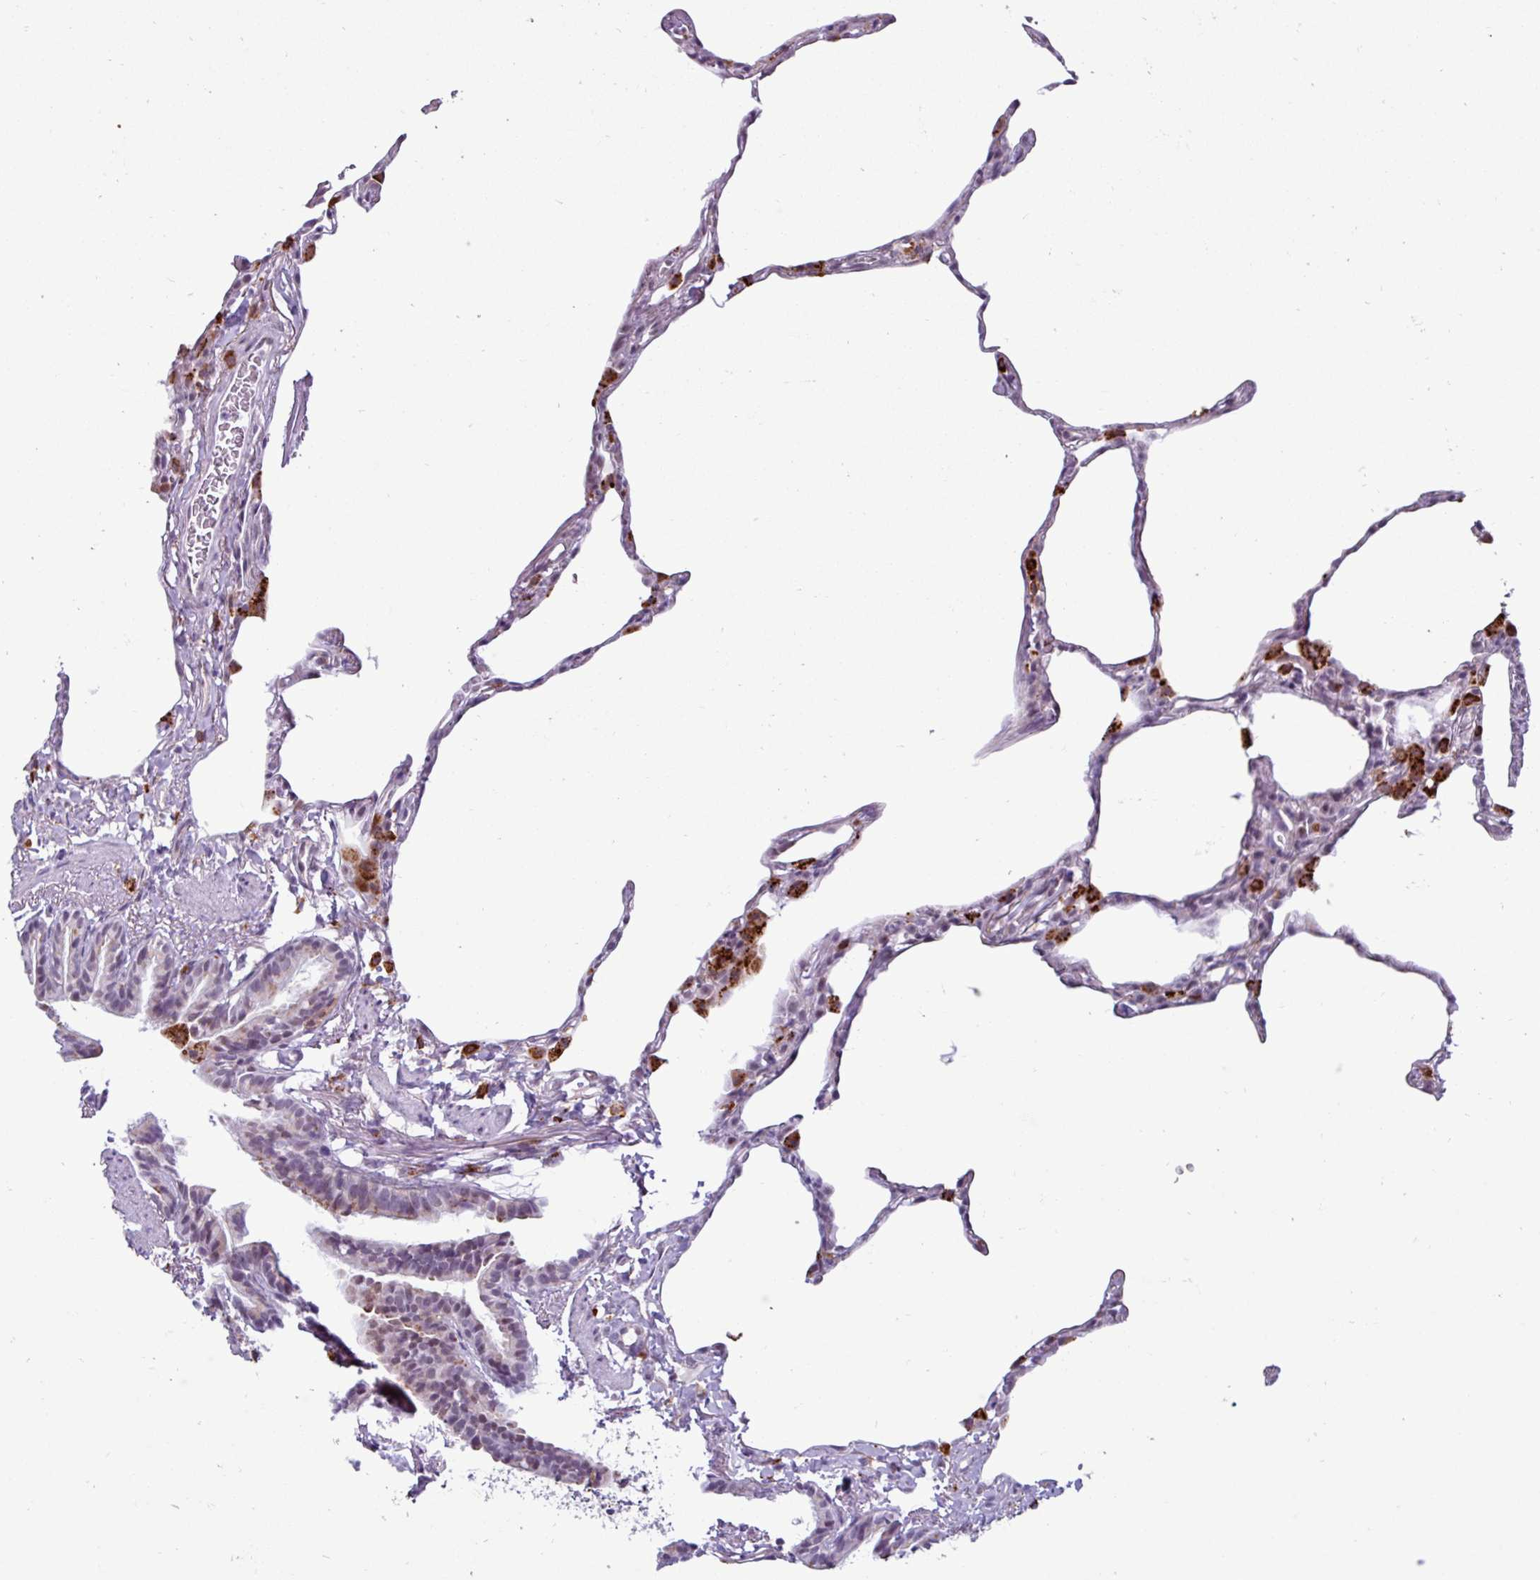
{"staining": {"intensity": "negative", "quantity": "none", "location": "none"}, "tissue": "lung", "cell_type": "Alveolar cells", "image_type": "normal", "snomed": [{"axis": "morphology", "description": "Normal tissue, NOS"}, {"axis": "topography", "description": "Lung"}], "caption": "Micrograph shows no protein staining in alveolar cells of normal lung.", "gene": "AMIGO2", "patient": {"sex": "female", "age": 57}}